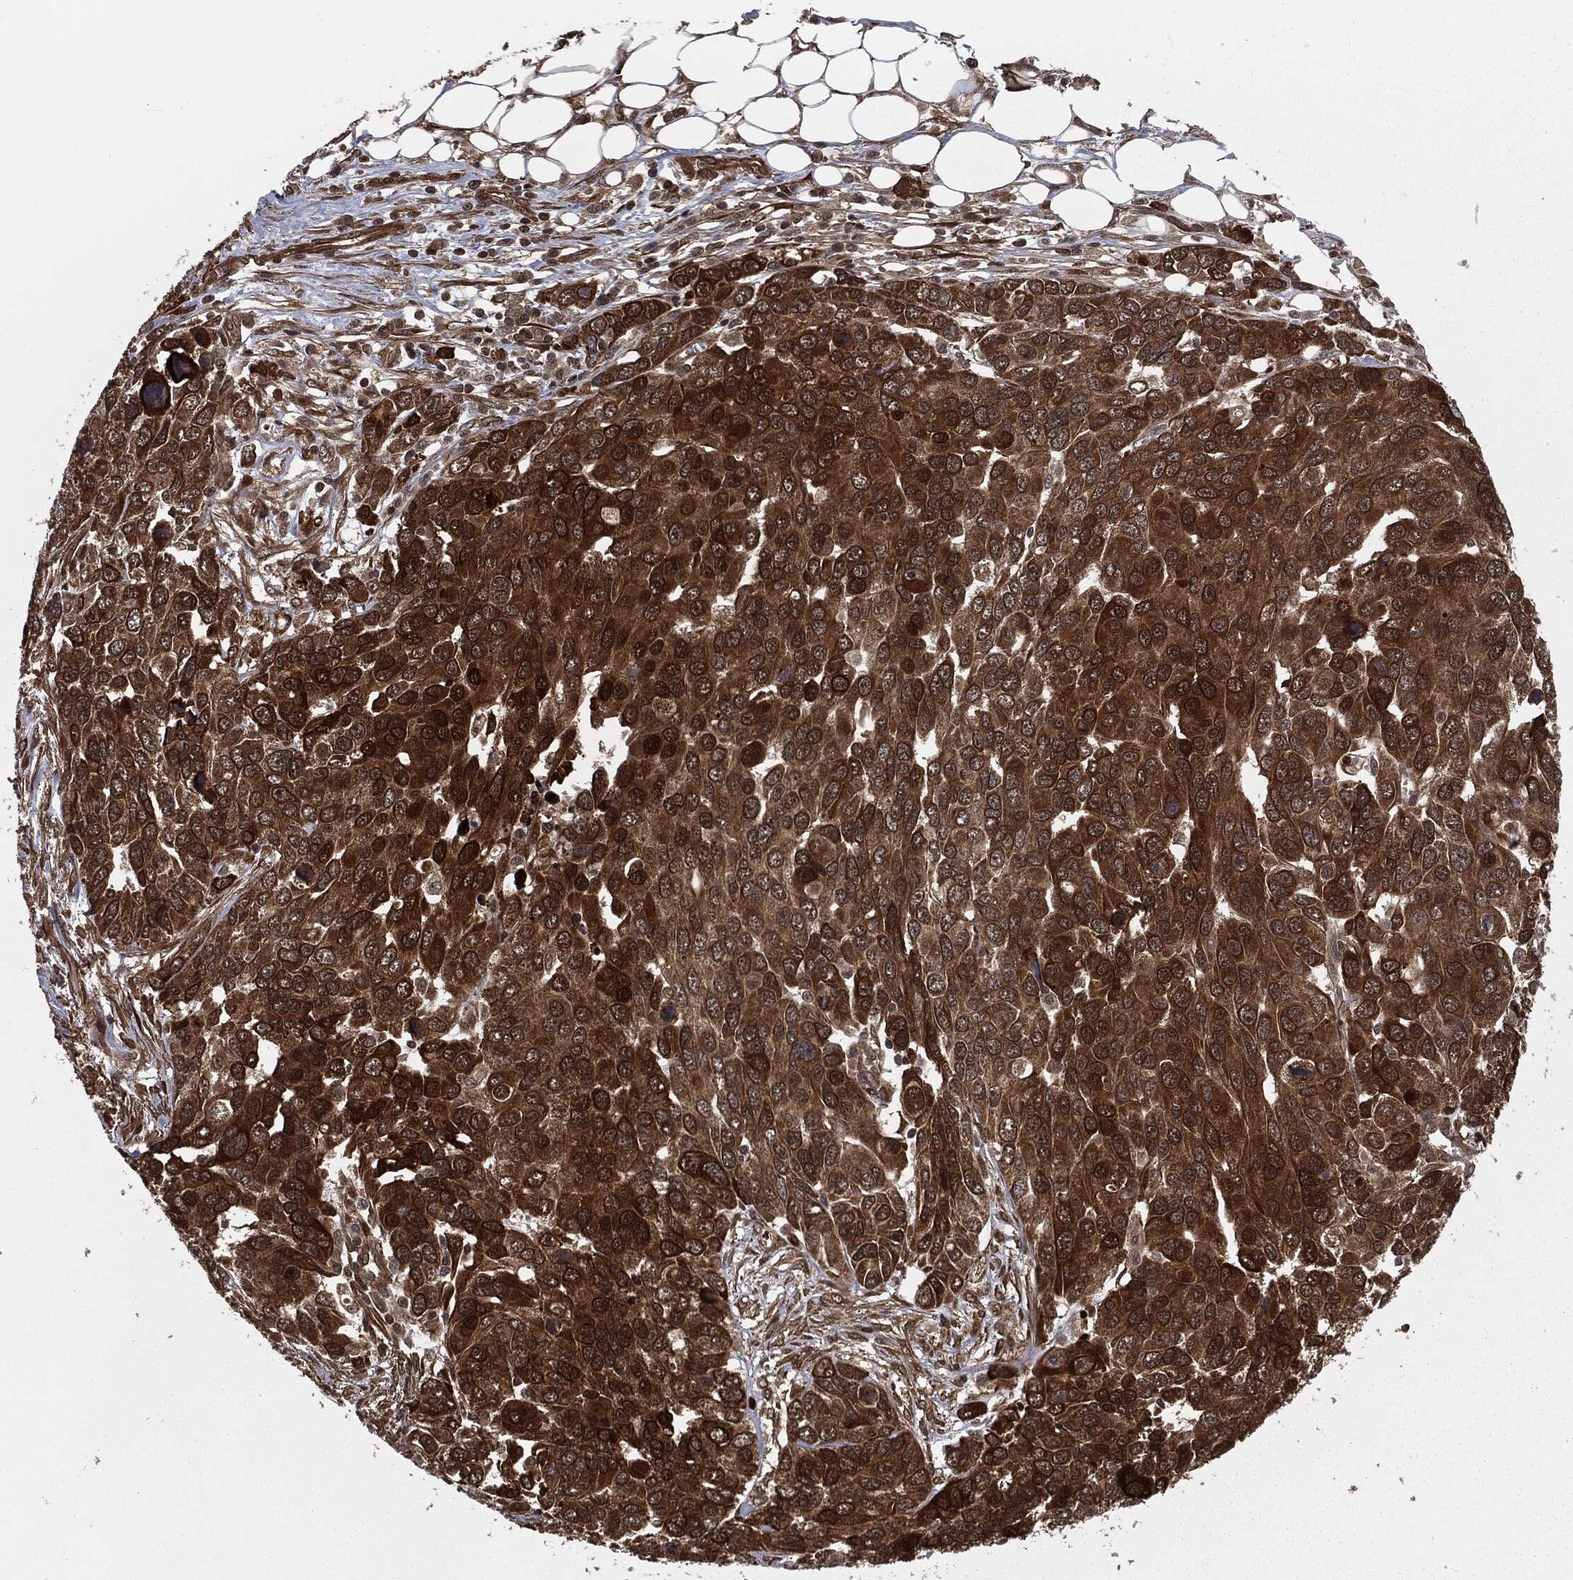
{"staining": {"intensity": "strong", "quantity": ">75%", "location": "cytoplasmic/membranous"}, "tissue": "ovarian cancer", "cell_type": "Tumor cells", "image_type": "cancer", "snomed": [{"axis": "morphology", "description": "Cystadenocarcinoma, serous, NOS"}, {"axis": "topography", "description": "Ovary"}], "caption": "Protein analysis of serous cystadenocarcinoma (ovarian) tissue reveals strong cytoplasmic/membranous staining in approximately >75% of tumor cells.", "gene": "RANBP9", "patient": {"sex": "female", "age": 76}}